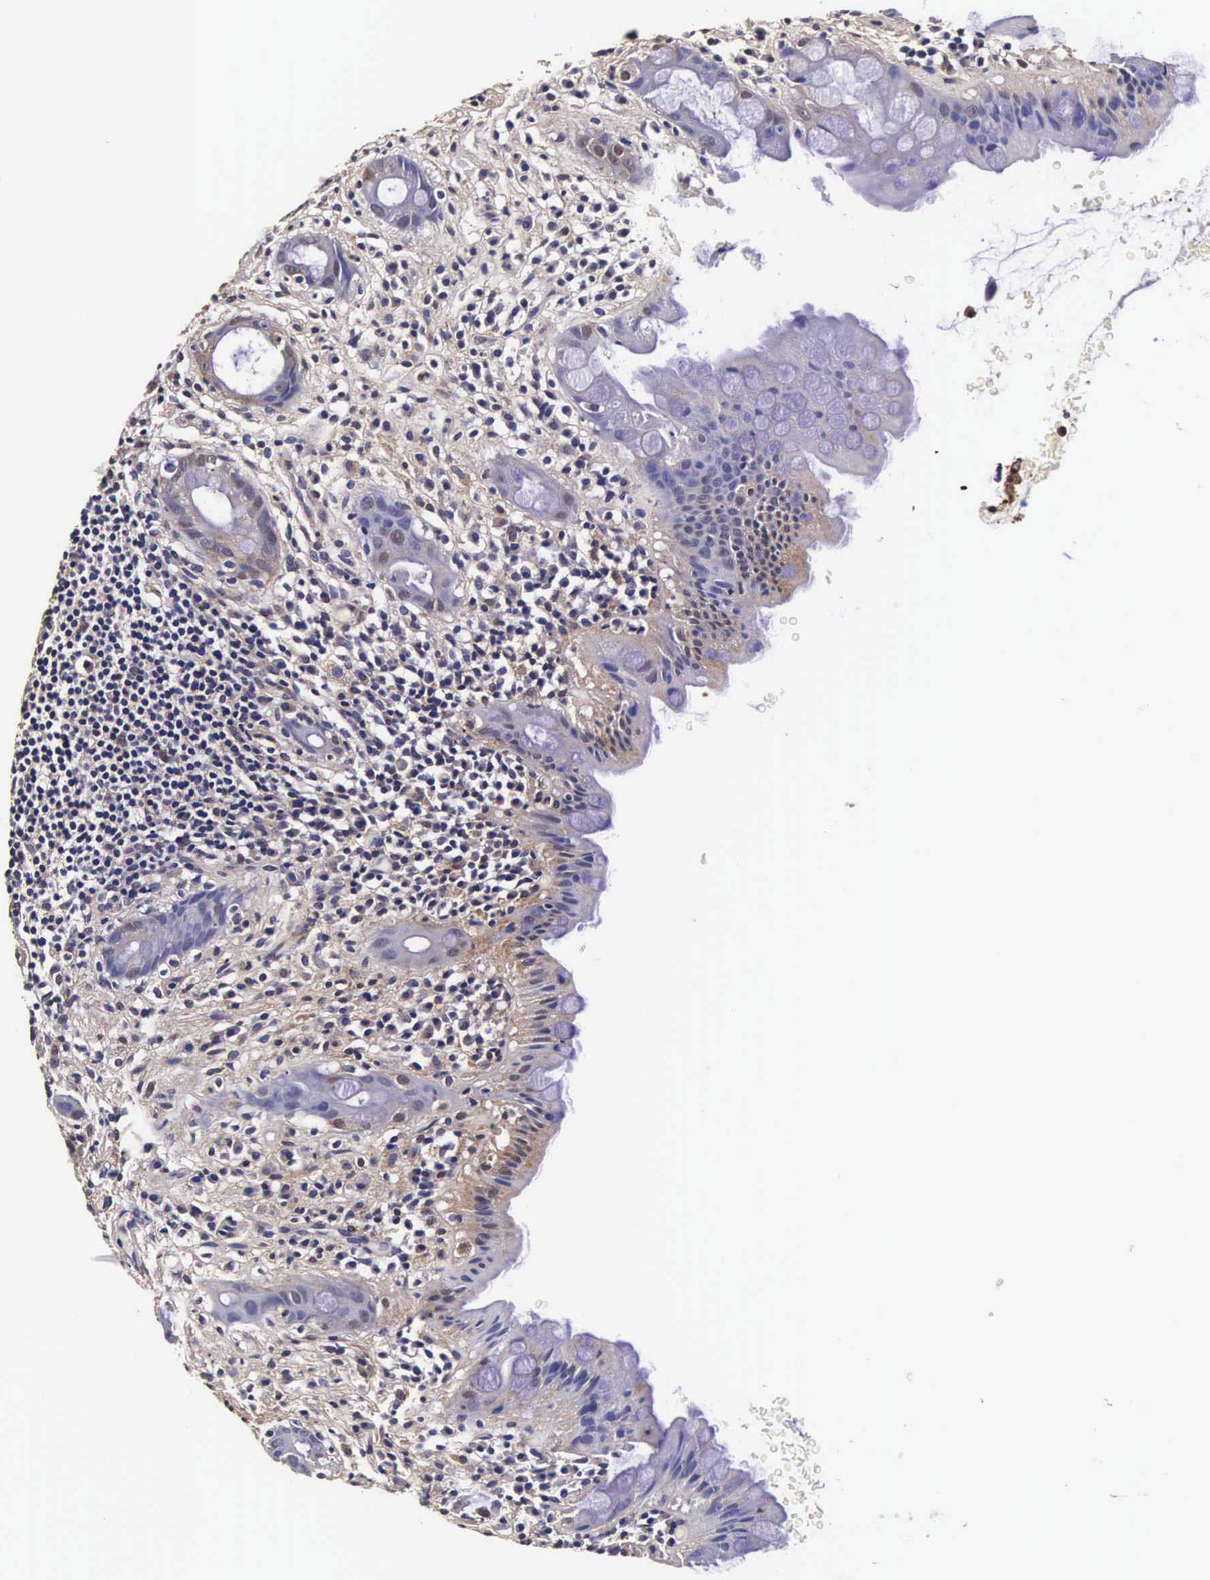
{"staining": {"intensity": "weak", "quantity": "25%-75%", "location": "cytoplasmic/membranous,nuclear"}, "tissue": "rectum", "cell_type": "Glandular cells", "image_type": "normal", "snomed": [{"axis": "morphology", "description": "Normal tissue, NOS"}, {"axis": "topography", "description": "Rectum"}], "caption": "Immunohistochemical staining of unremarkable rectum displays 25%-75% levels of weak cytoplasmic/membranous,nuclear protein staining in approximately 25%-75% of glandular cells. (IHC, brightfield microscopy, high magnification).", "gene": "TECPR2", "patient": {"sex": "male", "age": 65}}